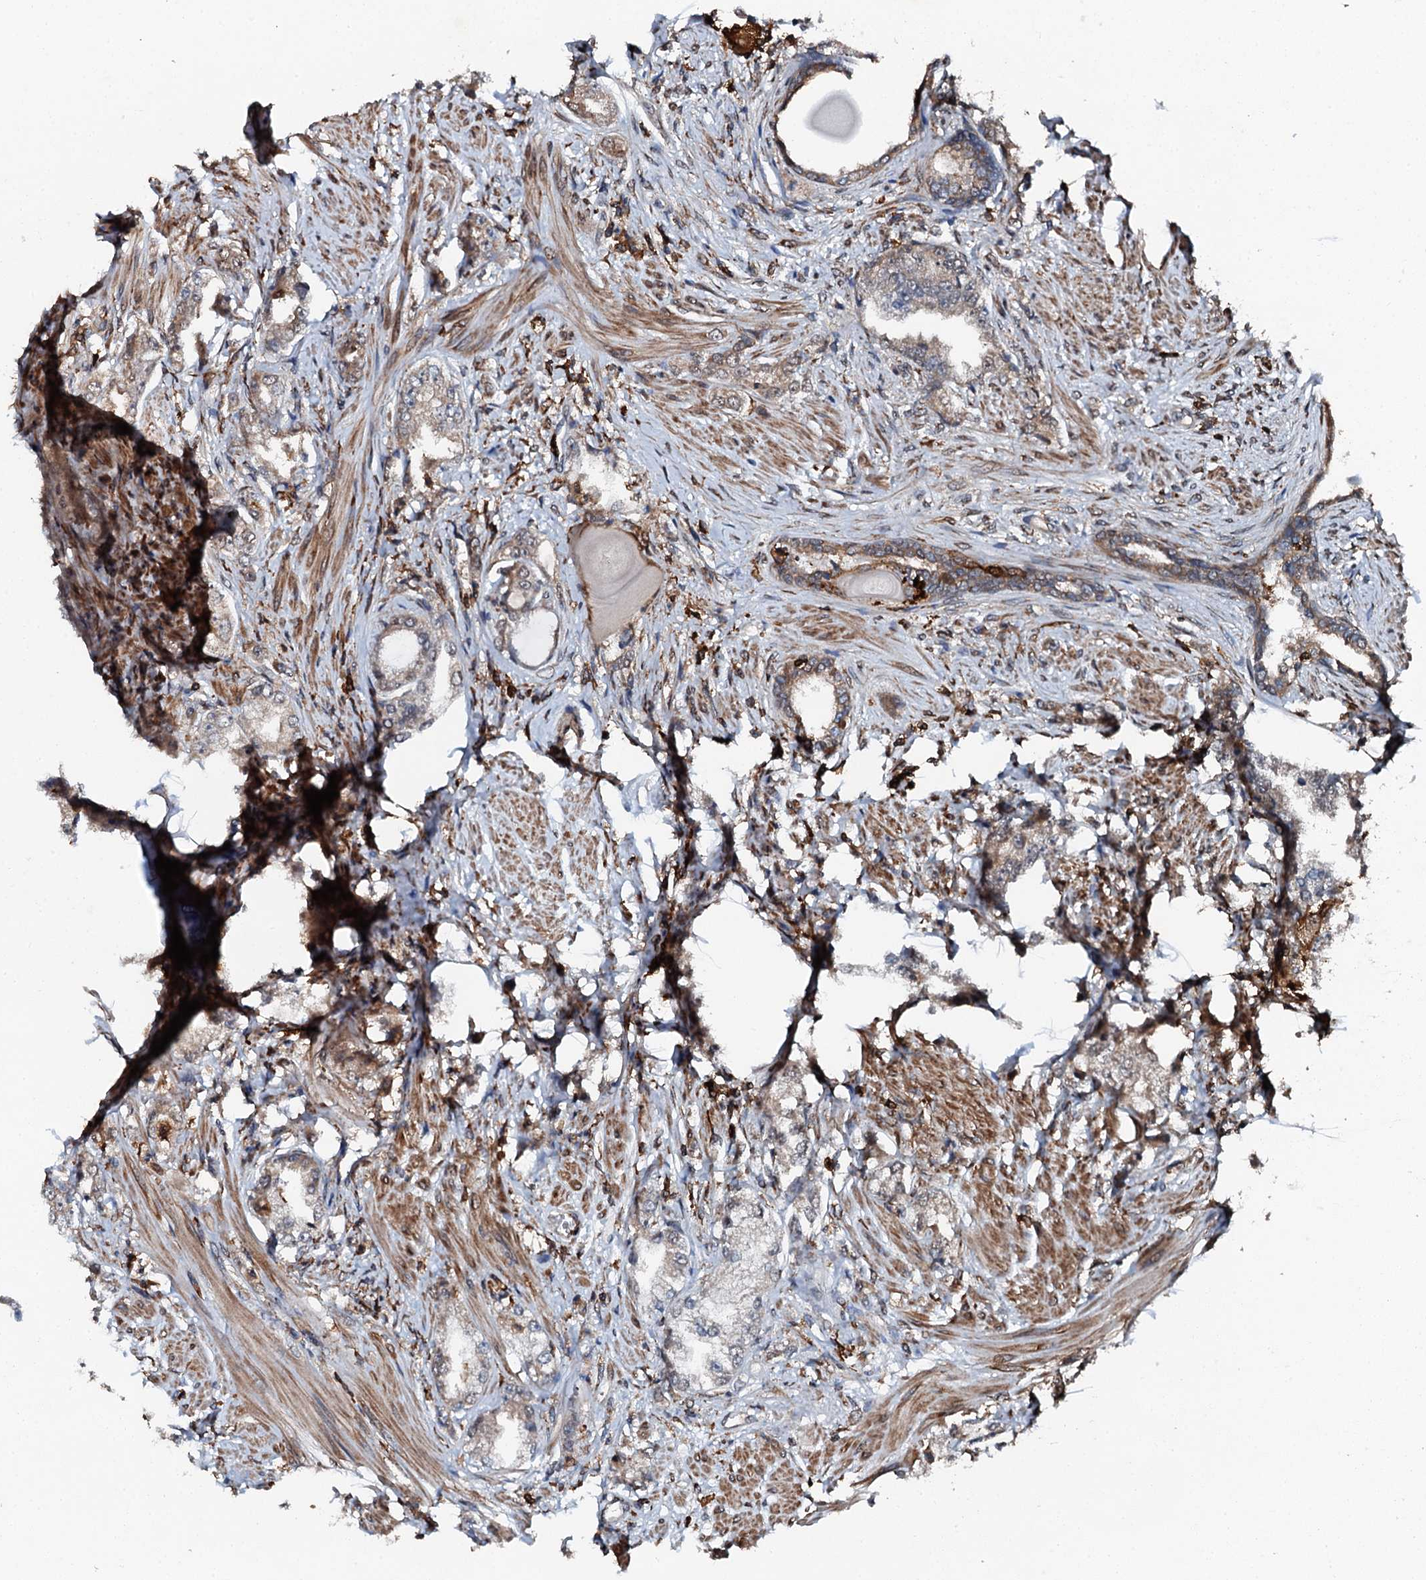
{"staining": {"intensity": "weak", "quantity": "<25%", "location": "cytoplasmic/membranous"}, "tissue": "prostate cancer", "cell_type": "Tumor cells", "image_type": "cancer", "snomed": [{"axis": "morphology", "description": "Adenocarcinoma, High grade"}, {"axis": "topography", "description": "Prostate"}], "caption": "Prostate cancer (adenocarcinoma (high-grade)) was stained to show a protein in brown. There is no significant staining in tumor cells. (Immunohistochemistry (ihc), brightfield microscopy, high magnification).", "gene": "EDC4", "patient": {"sex": "male", "age": 64}}